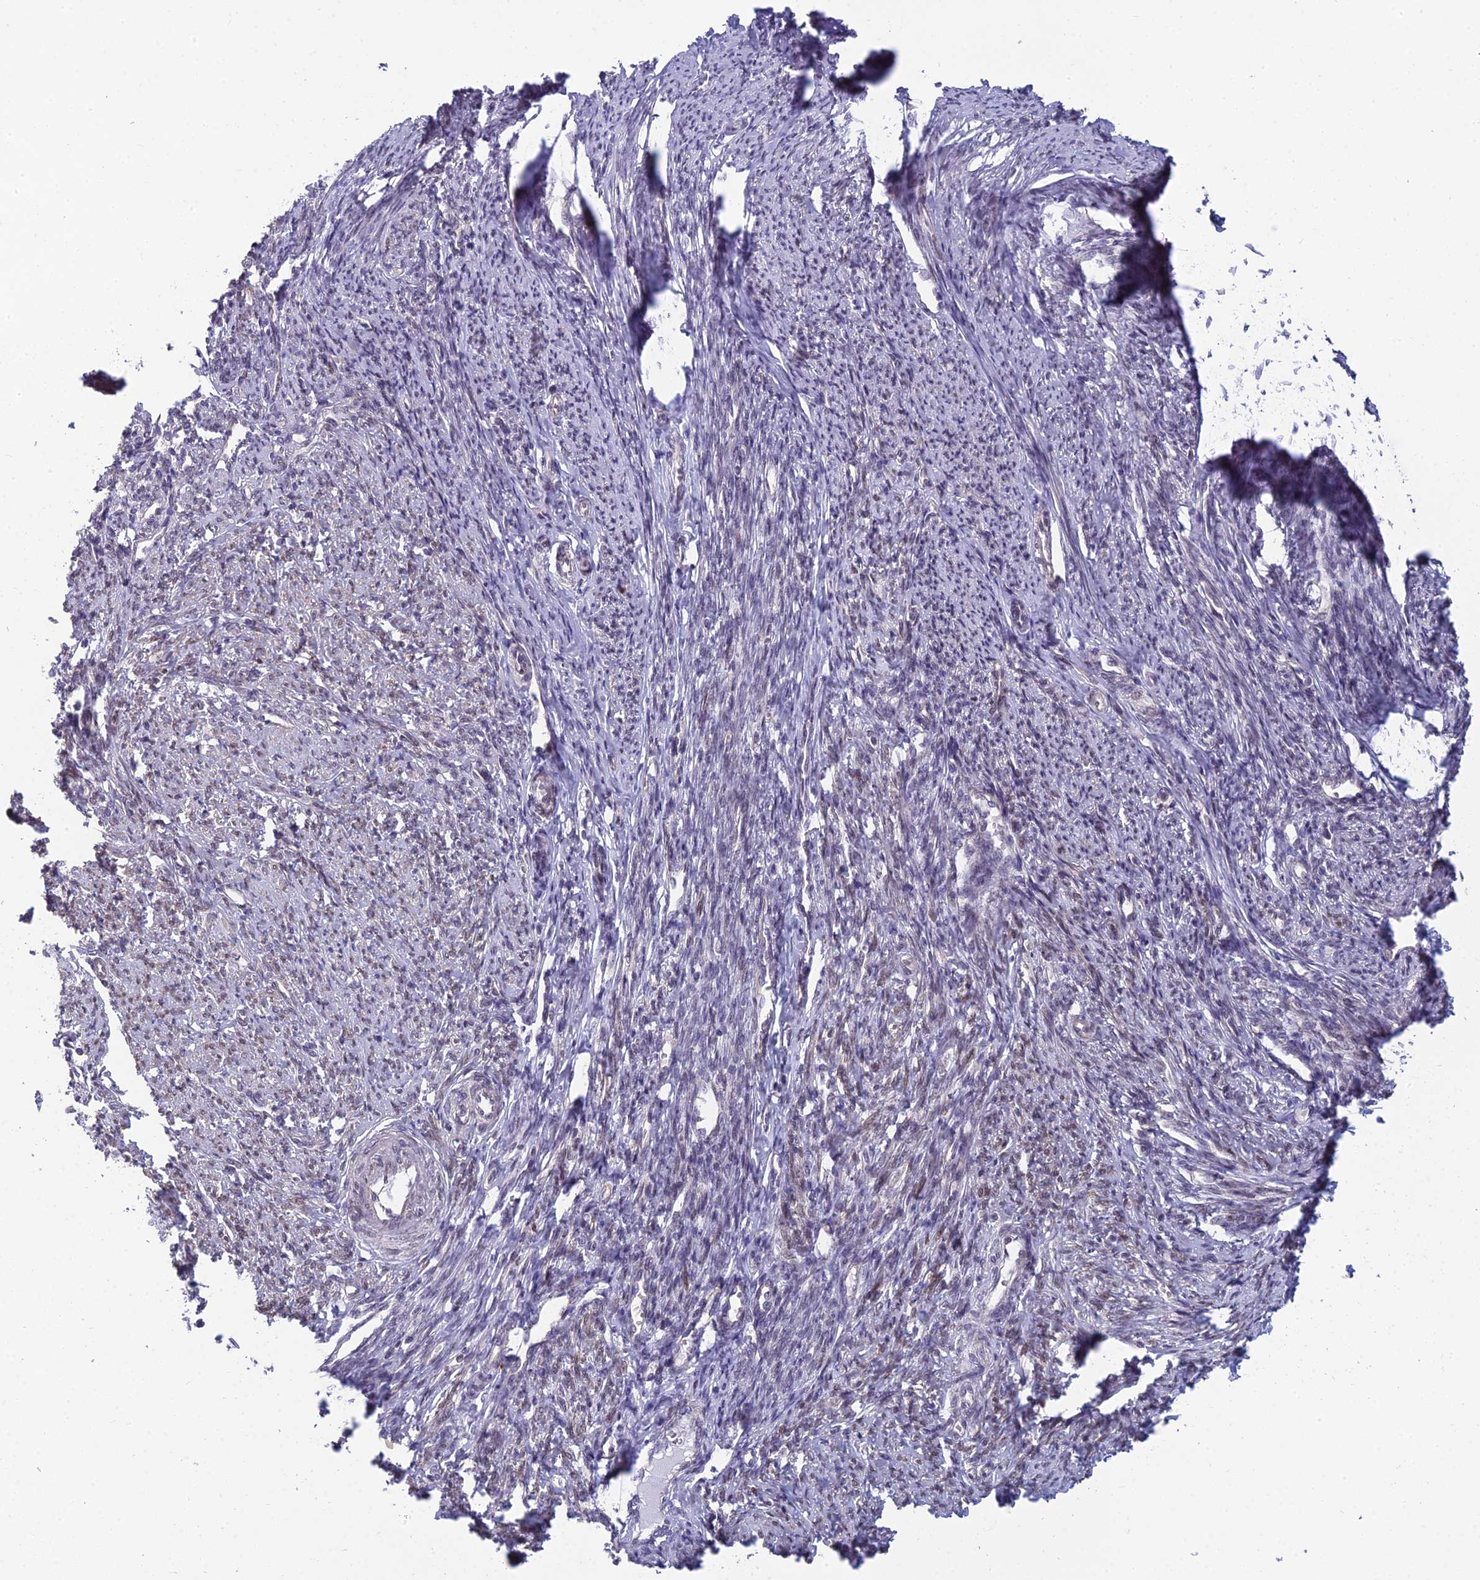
{"staining": {"intensity": "moderate", "quantity": "25%-75%", "location": "cytoplasmic/membranous,nuclear"}, "tissue": "smooth muscle", "cell_type": "Smooth muscle cells", "image_type": "normal", "snomed": [{"axis": "morphology", "description": "Normal tissue, NOS"}, {"axis": "topography", "description": "Smooth muscle"}, {"axis": "topography", "description": "Uterus"}], "caption": "Moderate cytoplasmic/membranous,nuclear expression is identified in about 25%-75% of smooth muscle cells in benign smooth muscle.", "gene": "DTX2", "patient": {"sex": "female", "age": 59}}